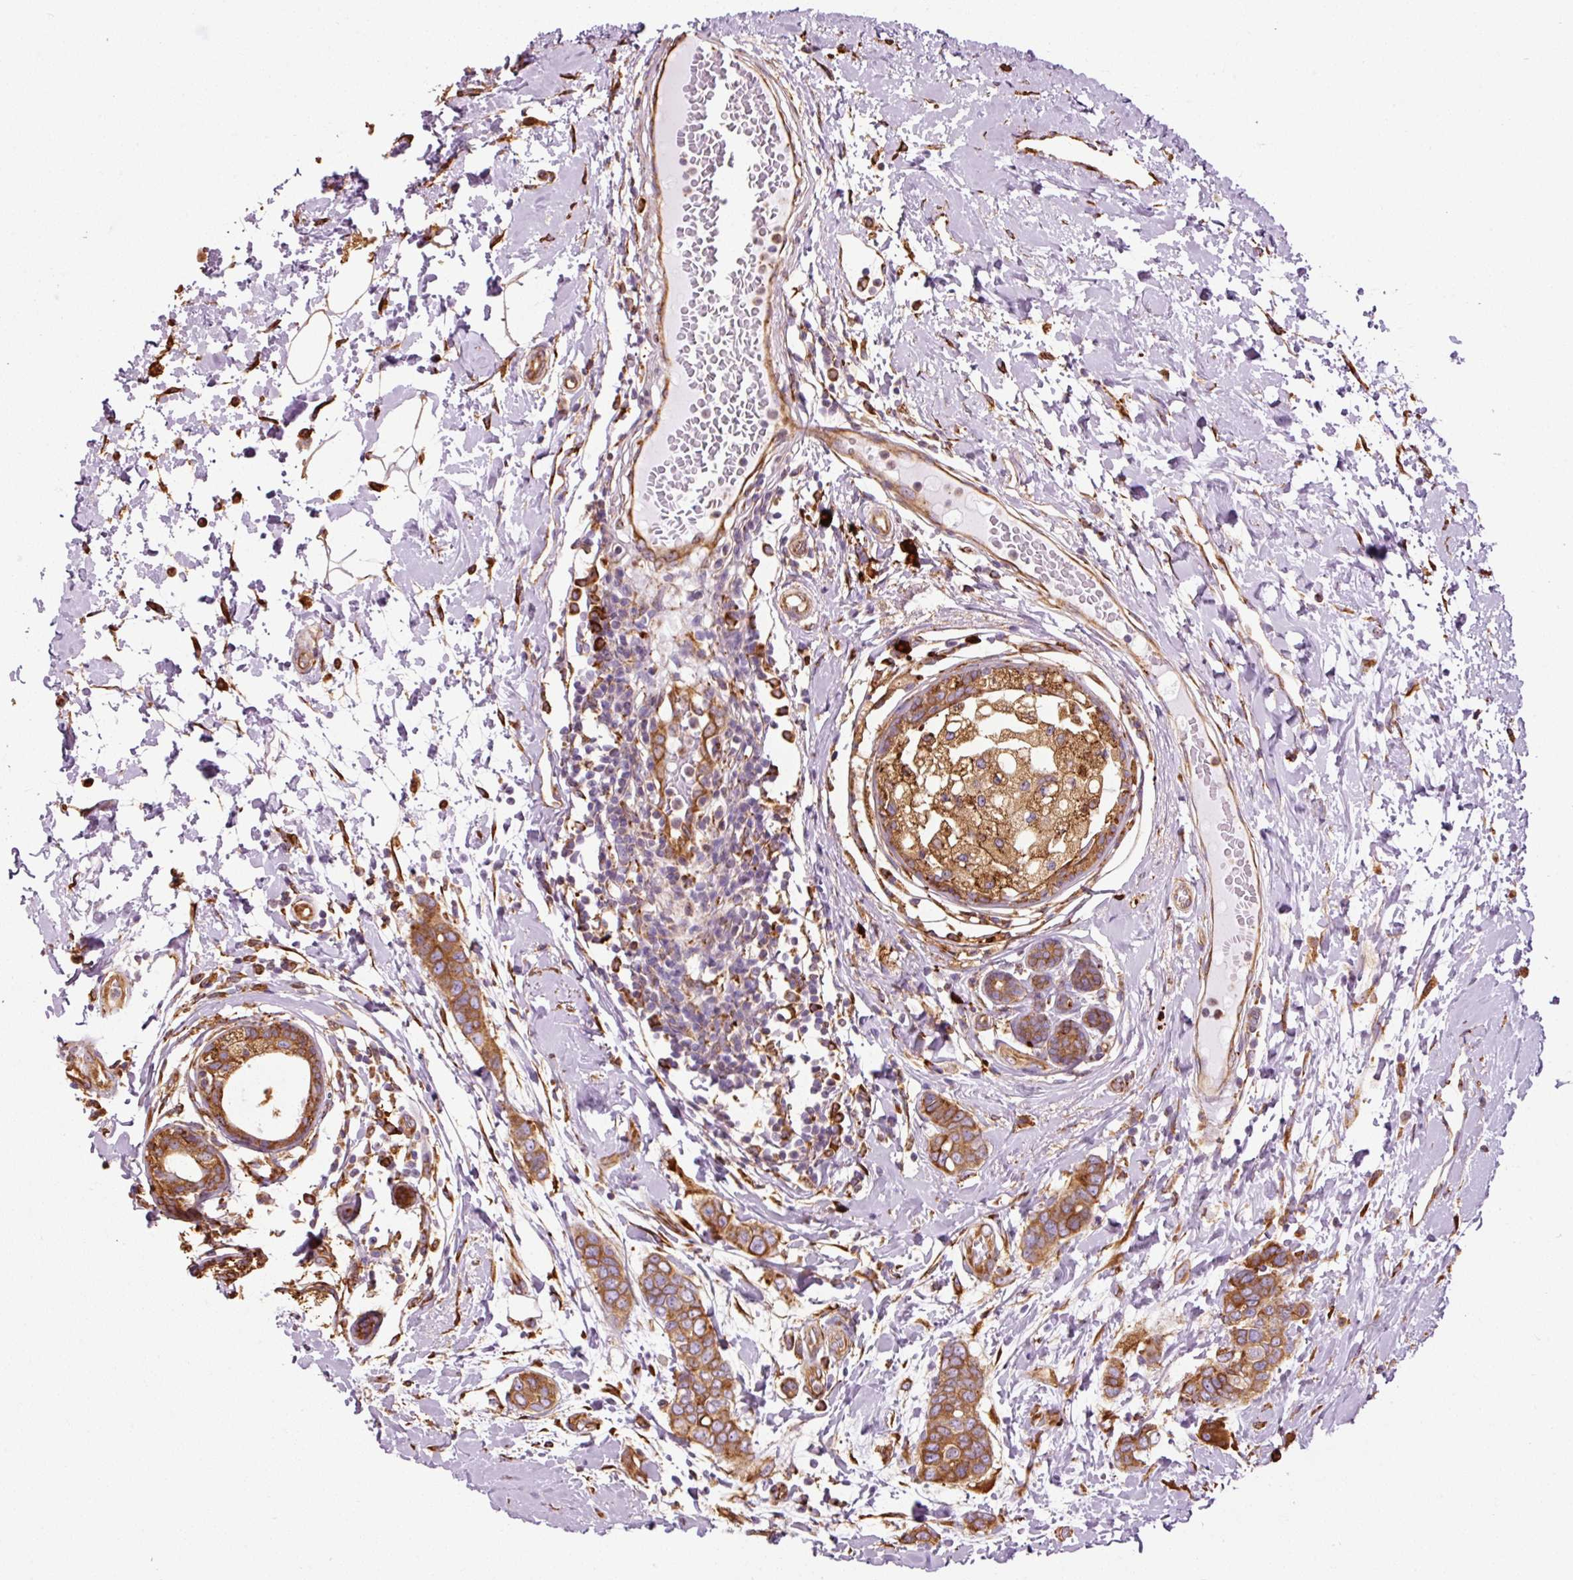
{"staining": {"intensity": "moderate", "quantity": ">75%", "location": "cytoplasmic/membranous"}, "tissue": "breast cancer", "cell_type": "Tumor cells", "image_type": "cancer", "snomed": [{"axis": "morphology", "description": "Lobular carcinoma"}, {"axis": "topography", "description": "Breast"}], "caption": "Protein expression analysis of breast cancer displays moderate cytoplasmic/membranous positivity in about >75% of tumor cells.", "gene": "KLC1", "patient": {"sex": "female", "age": 51}}